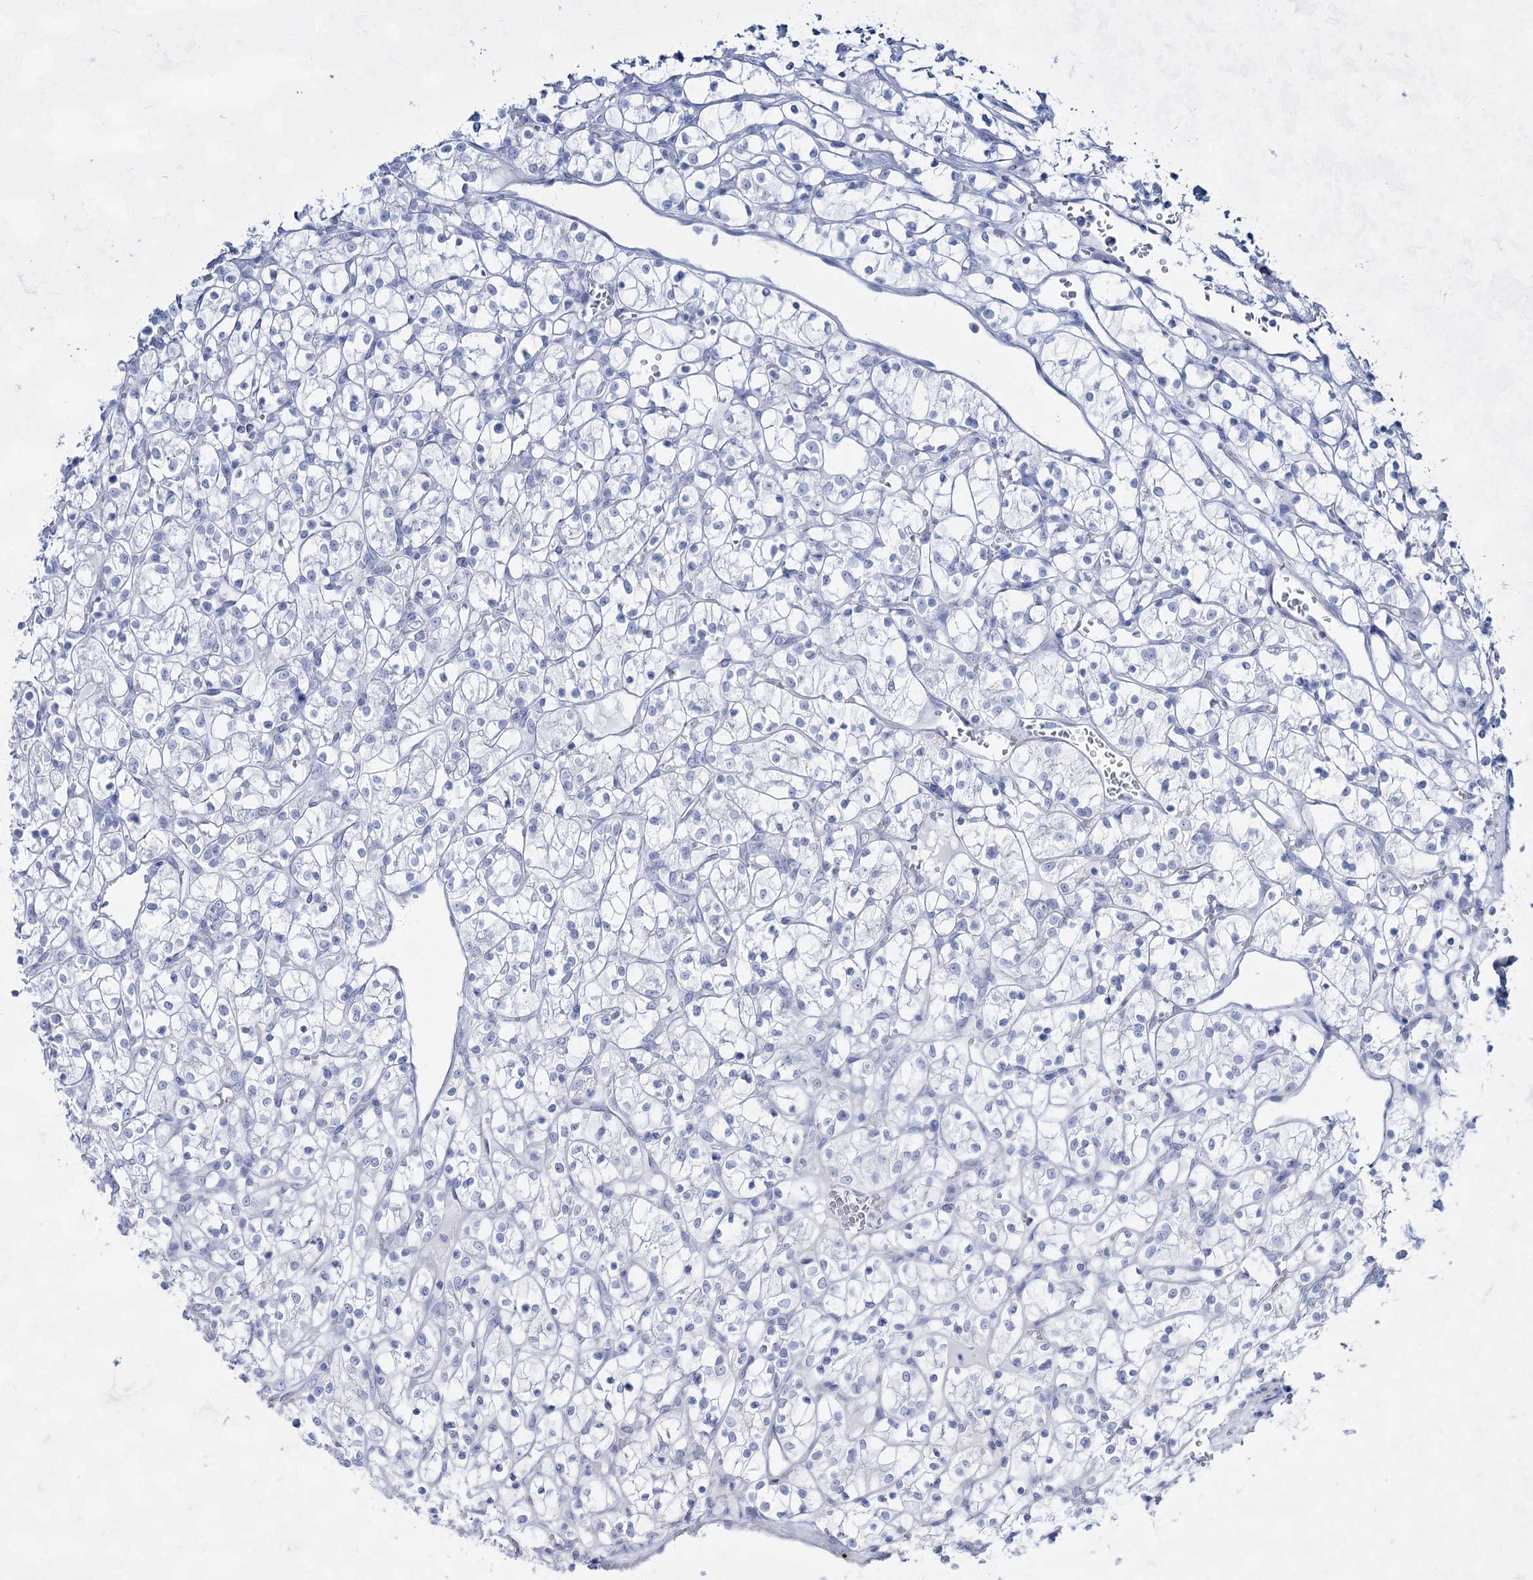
{"staining": {"intensity": "negative", "quantity": "none", "location": "none"}, "tissue": "renal cancer", "cell_type": "Tumor cells", "image_type": "cancer", "snomed": [{"axis": "morphology", "description": "Adenocarcinoma, NOS"}, {"axis": "topography", "description": "Kidney"}], "caption": "Tumor cells show no significant protein expression in renal adenocarcinoma. Nuclei are stained in blue.", "gene": "ACRV1", "patient": {"sex": "female", "age": 69}}